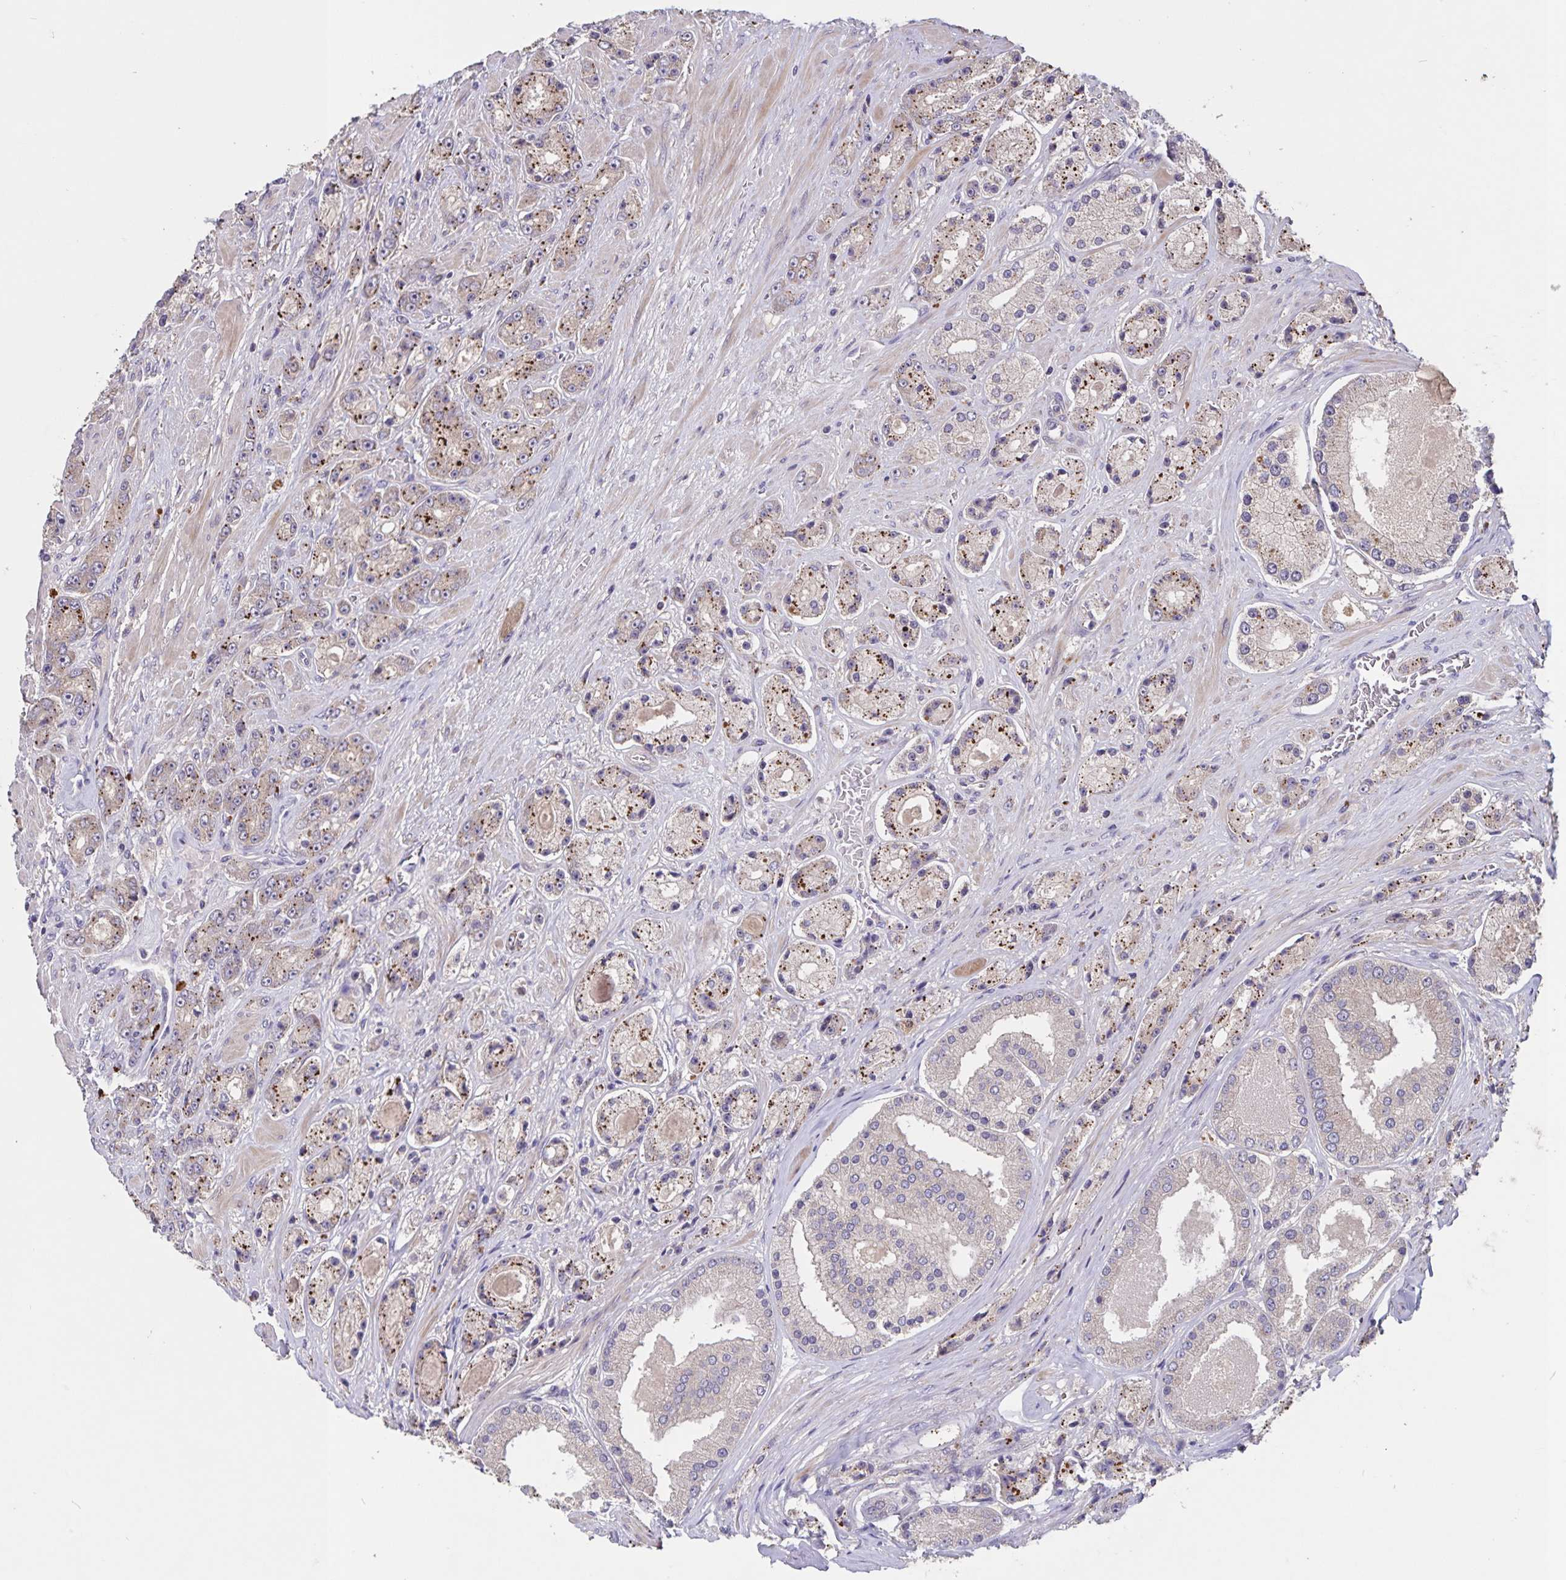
{"staining": {"intensity": "moderate", "quantity": "25%-75%", "location": "cytoplasmic/membranous"}, "tissue": "prostate cancer", "cell_type": "Tumor cells", "image_type": "cancer", "snomed": [{"axis": "morphology", "description": "Adenocarcinoma, High grade"}, {"axis": "topography", "description": "Prostate"}], "caption": "High-magnification brightfield microscopy of prostate cancer stained with DAB (brown) and counterstained with hematoxylin (blue). tumor cells exhibit moderate cytoplasmic/membranous expression is present in about25%-75% of cells.", "gene": "FBXL16", "patient": {"sex": "male", "age": 67}}